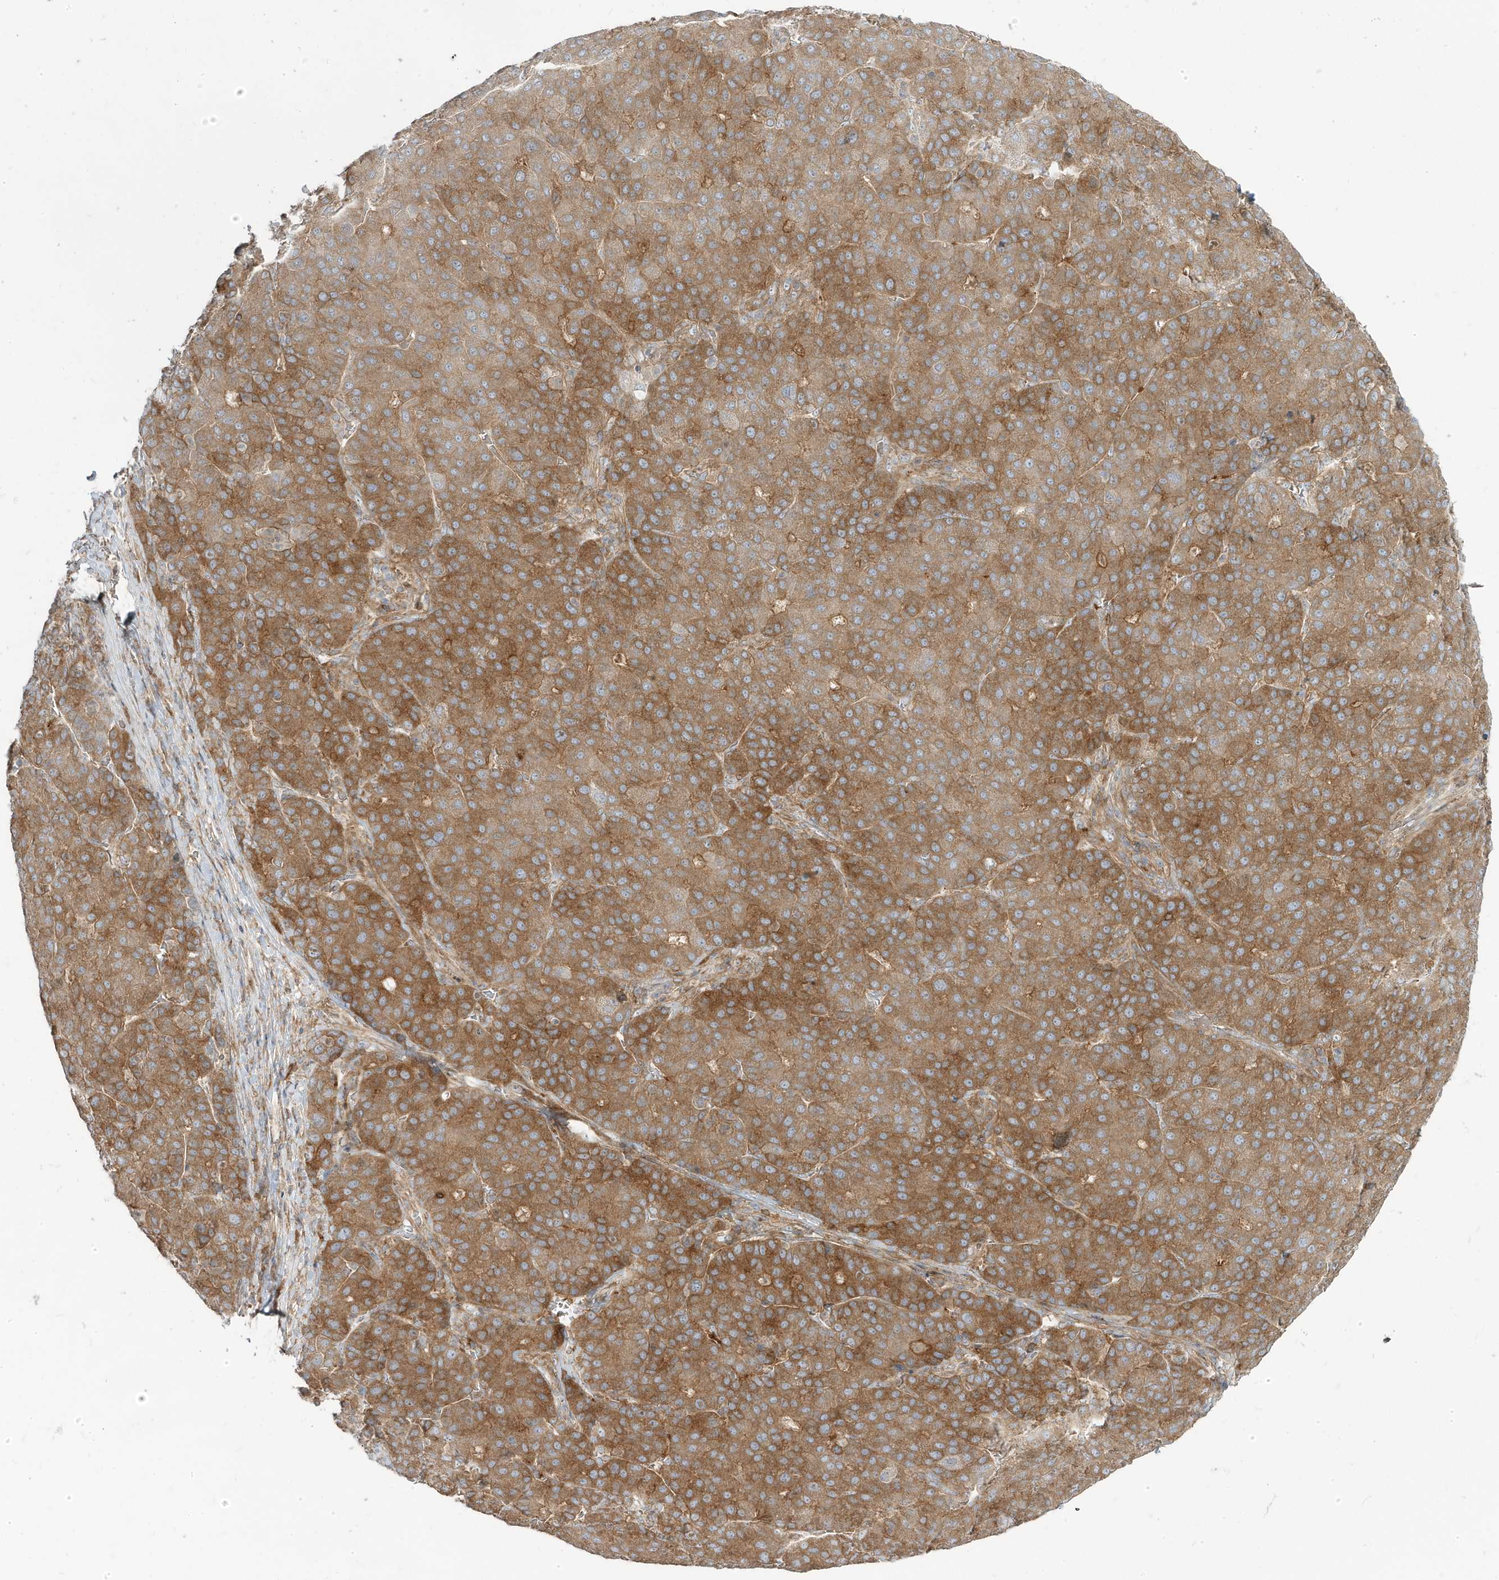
{"staining": {"intensity": "moderate", "quantity": ">75%", "location": "cytoplasmic/membranous"}, "tissue": "liver cancer", "cell_type": "Tumor cells", "image_type": "cancer", "snomed": [{"axis": "morphology", "description": "Carcinoma, Hepatocellular, NOS"}, {"axis": "topography", "description": "Liver"}], "caption": "Brown immunohistochemical staining in human liver hepatocellular carcinoma displays moderate cytoplasmic/membranous expression in about >75% of tumor cells.", "gene": "STAM", "patient": {"sex": "male", "age": 65}}